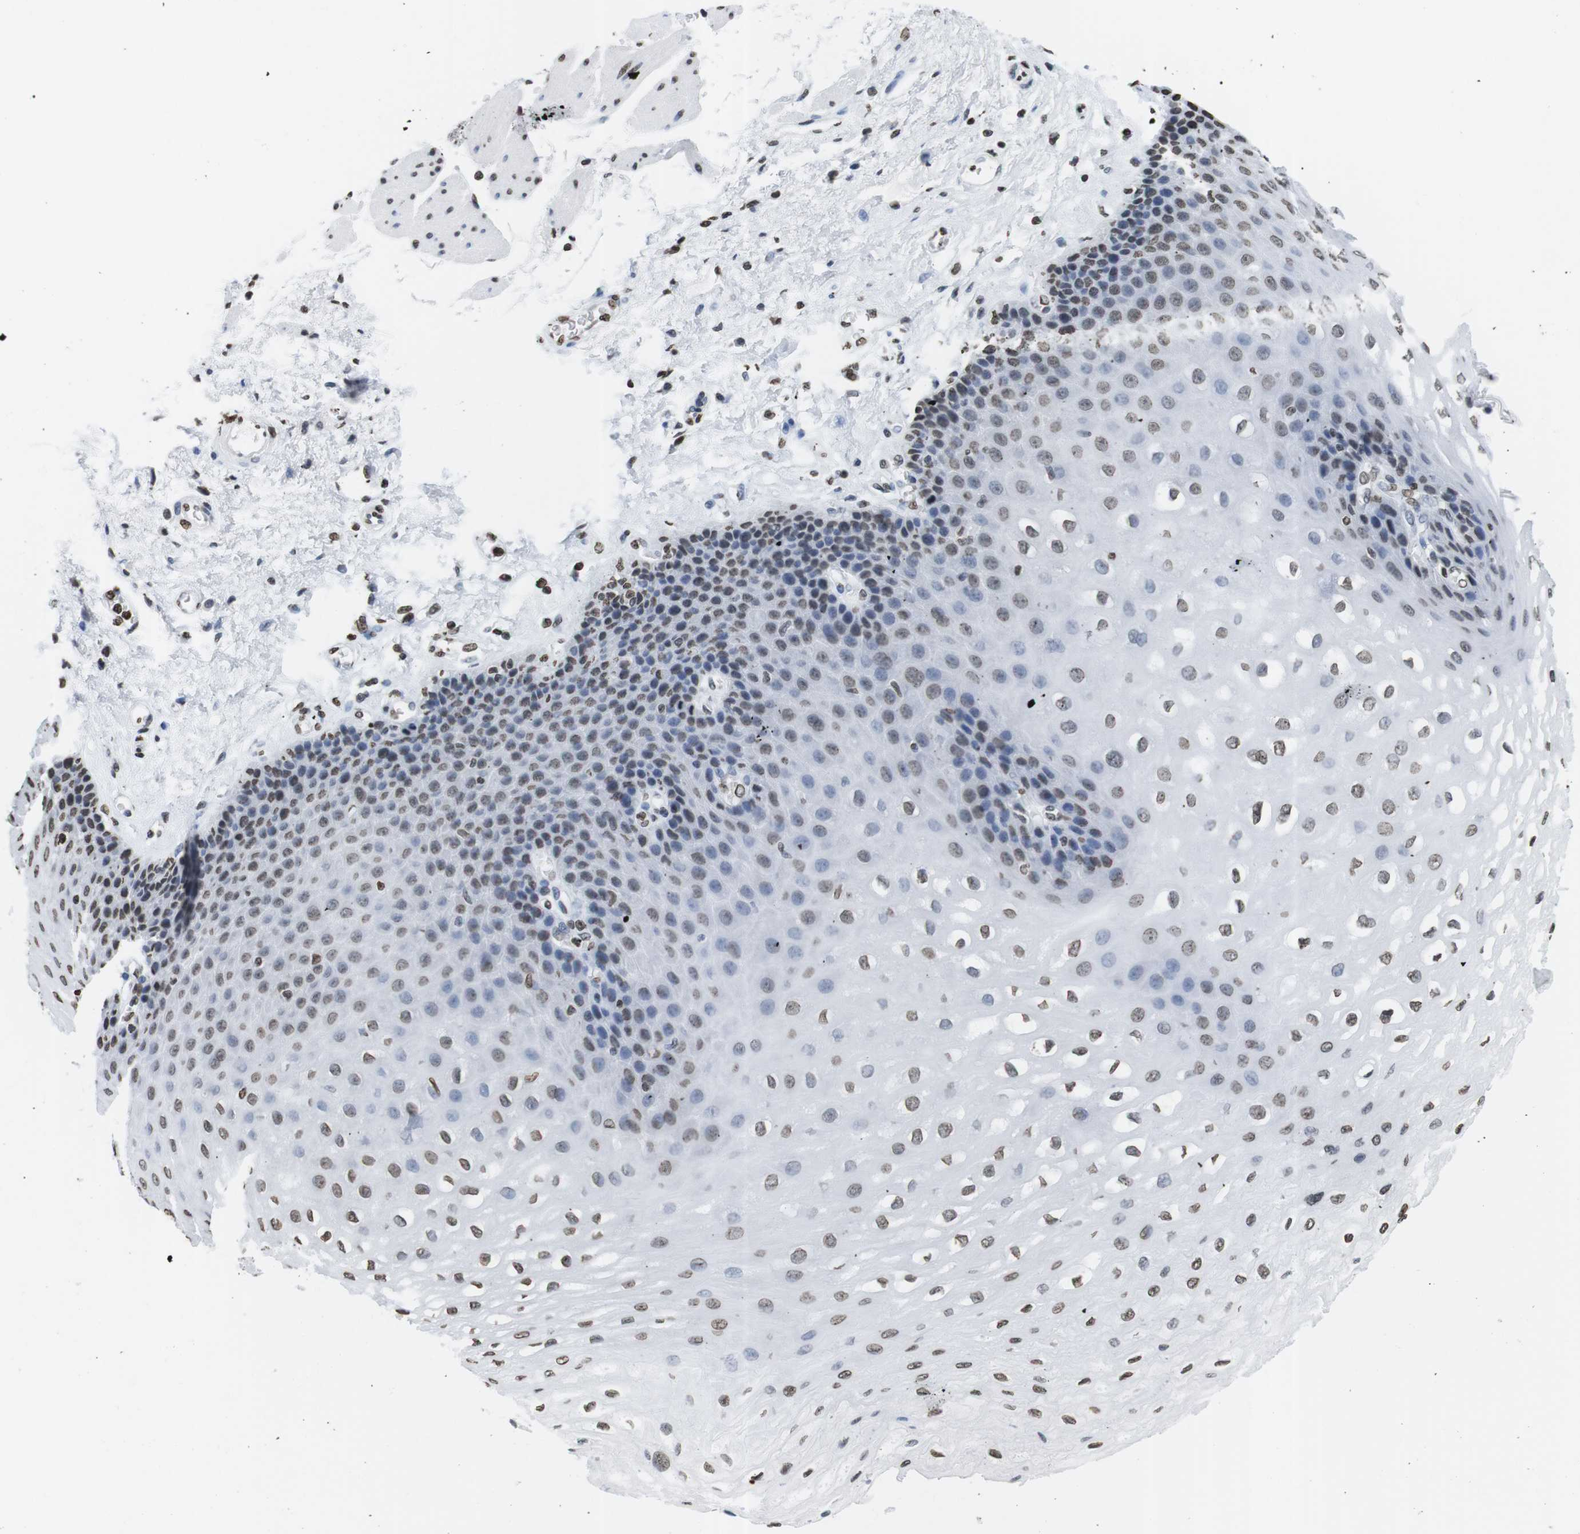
{"staining": {"intensity": "weak", "quantity": ">75%", "location": "nuclear"}, "tissue": "esophagus", "cell_type": "Squamous epithelial cells", "image_type": "normal", "snomed": [{"axis": "morphology", "description": "Normal tissue, NOS"}, {"axis": "topography", "description": "Esophagus"}], "caption": "This image demonstrates unremarkable esophagus stained with immunohistochemistry to label a protein in brown. The nuclear of squamous epithelial cells show weak positivity for the protein. Nuclei are counter-stained blue.", "gene": "BSX", "patient": {"sex": "female", "age": 72}}